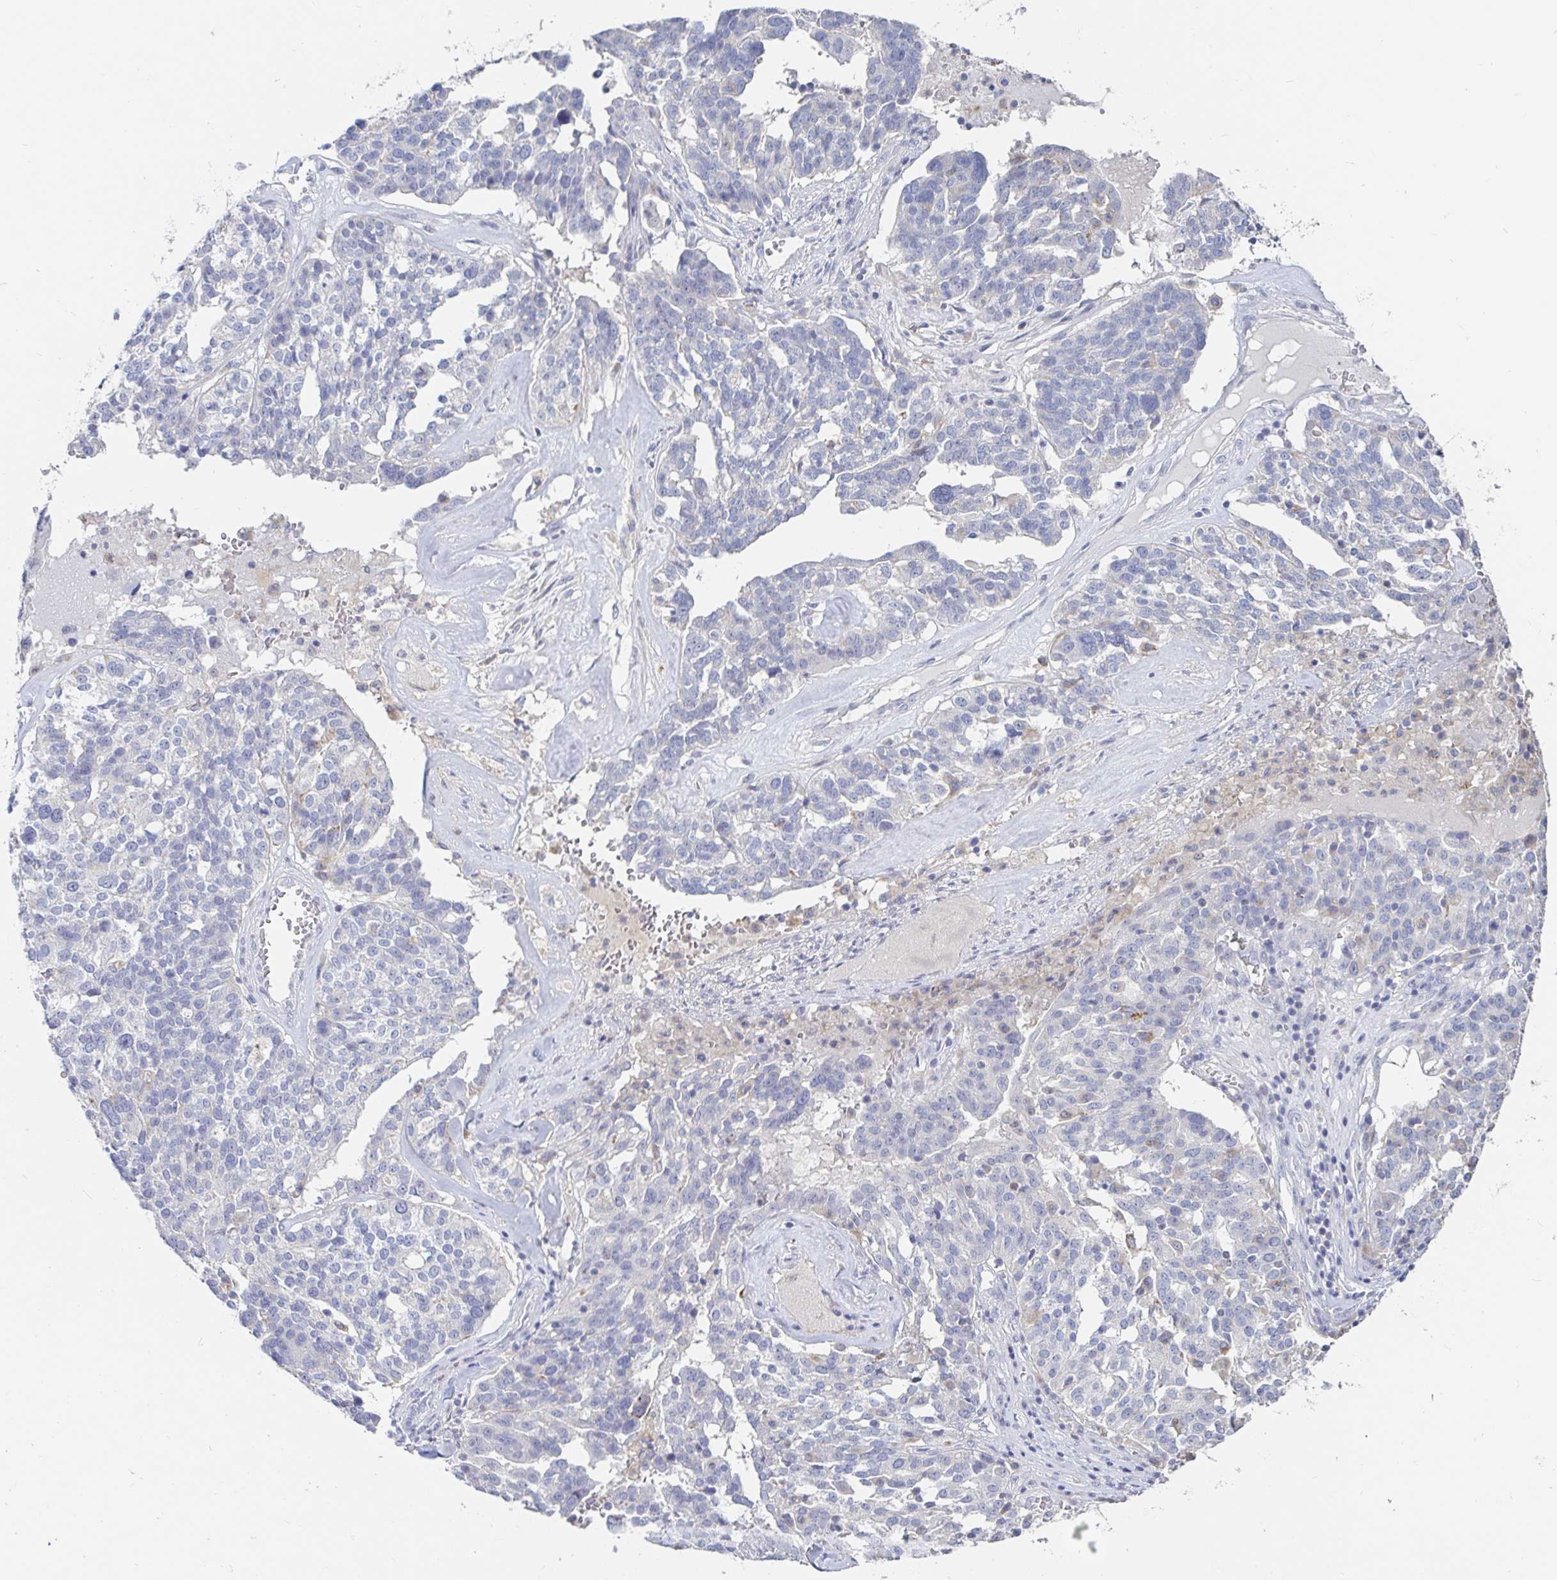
{"staining": {"intensity": "negative", "quantity": "none", "location": "none"}, "tissue": "ovarian cancer", "cell_type": "Tumor cells", "image_type": "cancer", "snomed": [{"axis": "morphology", "description": "Cystadenocarcinoma, serous, NOS"}, {"axis": "topography", "description": "Ovary"}], "caption": "The photomicrograph displays no staining of tumor cells in ovarian cancer (serous cystadenocarcinoma).", "gene": "SPPL3", "patient": {"sex": "female", "age": 59}}